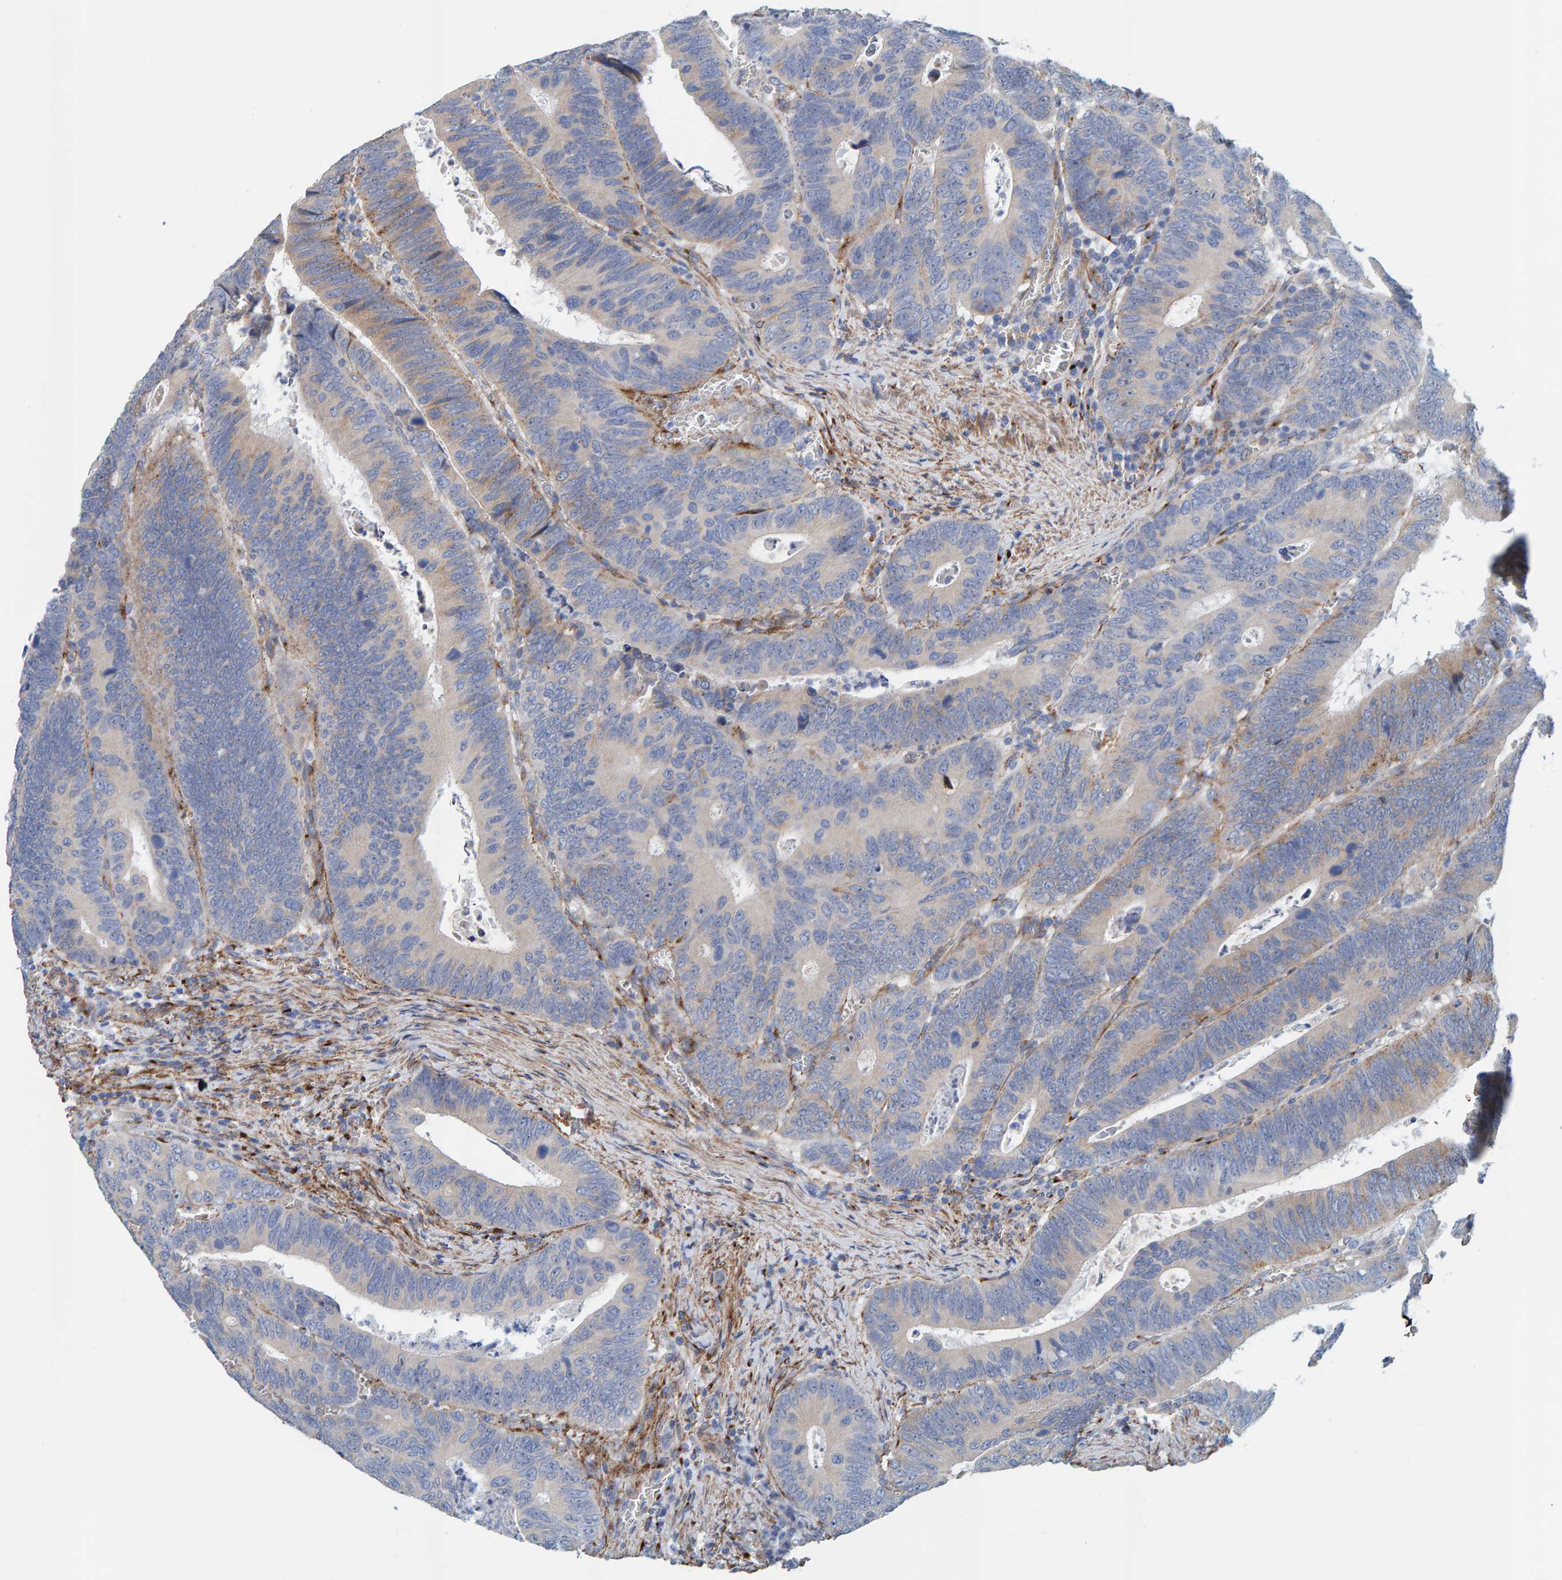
{"staining": {"intensity": "moderate", "quantity": "<25%", "location": "cytoplasmic/membranous"}, "tissue": "colorectal cancer", "cell_type": "Tumor cells", "image_type": "cancer", "snomed": [{"axis": "morphology", "description": "Inflammation, NOS"}, {"axis": "morphology", "description": "Adenocarcinoma, NOS"}, {"axis": "topography", "description": "Colon"}], "caption": "This micrograph shows colorectal adenocarcinoma stained with immunohistochemistry (IHC) to label a protein in brown. The cytoplasmic/membranous of tumor cells show moderate positivity for the protein. Nuclei are counter-stained blue.", "gene": "LRP1", "patient": {"sex": "male", "age": 72}}